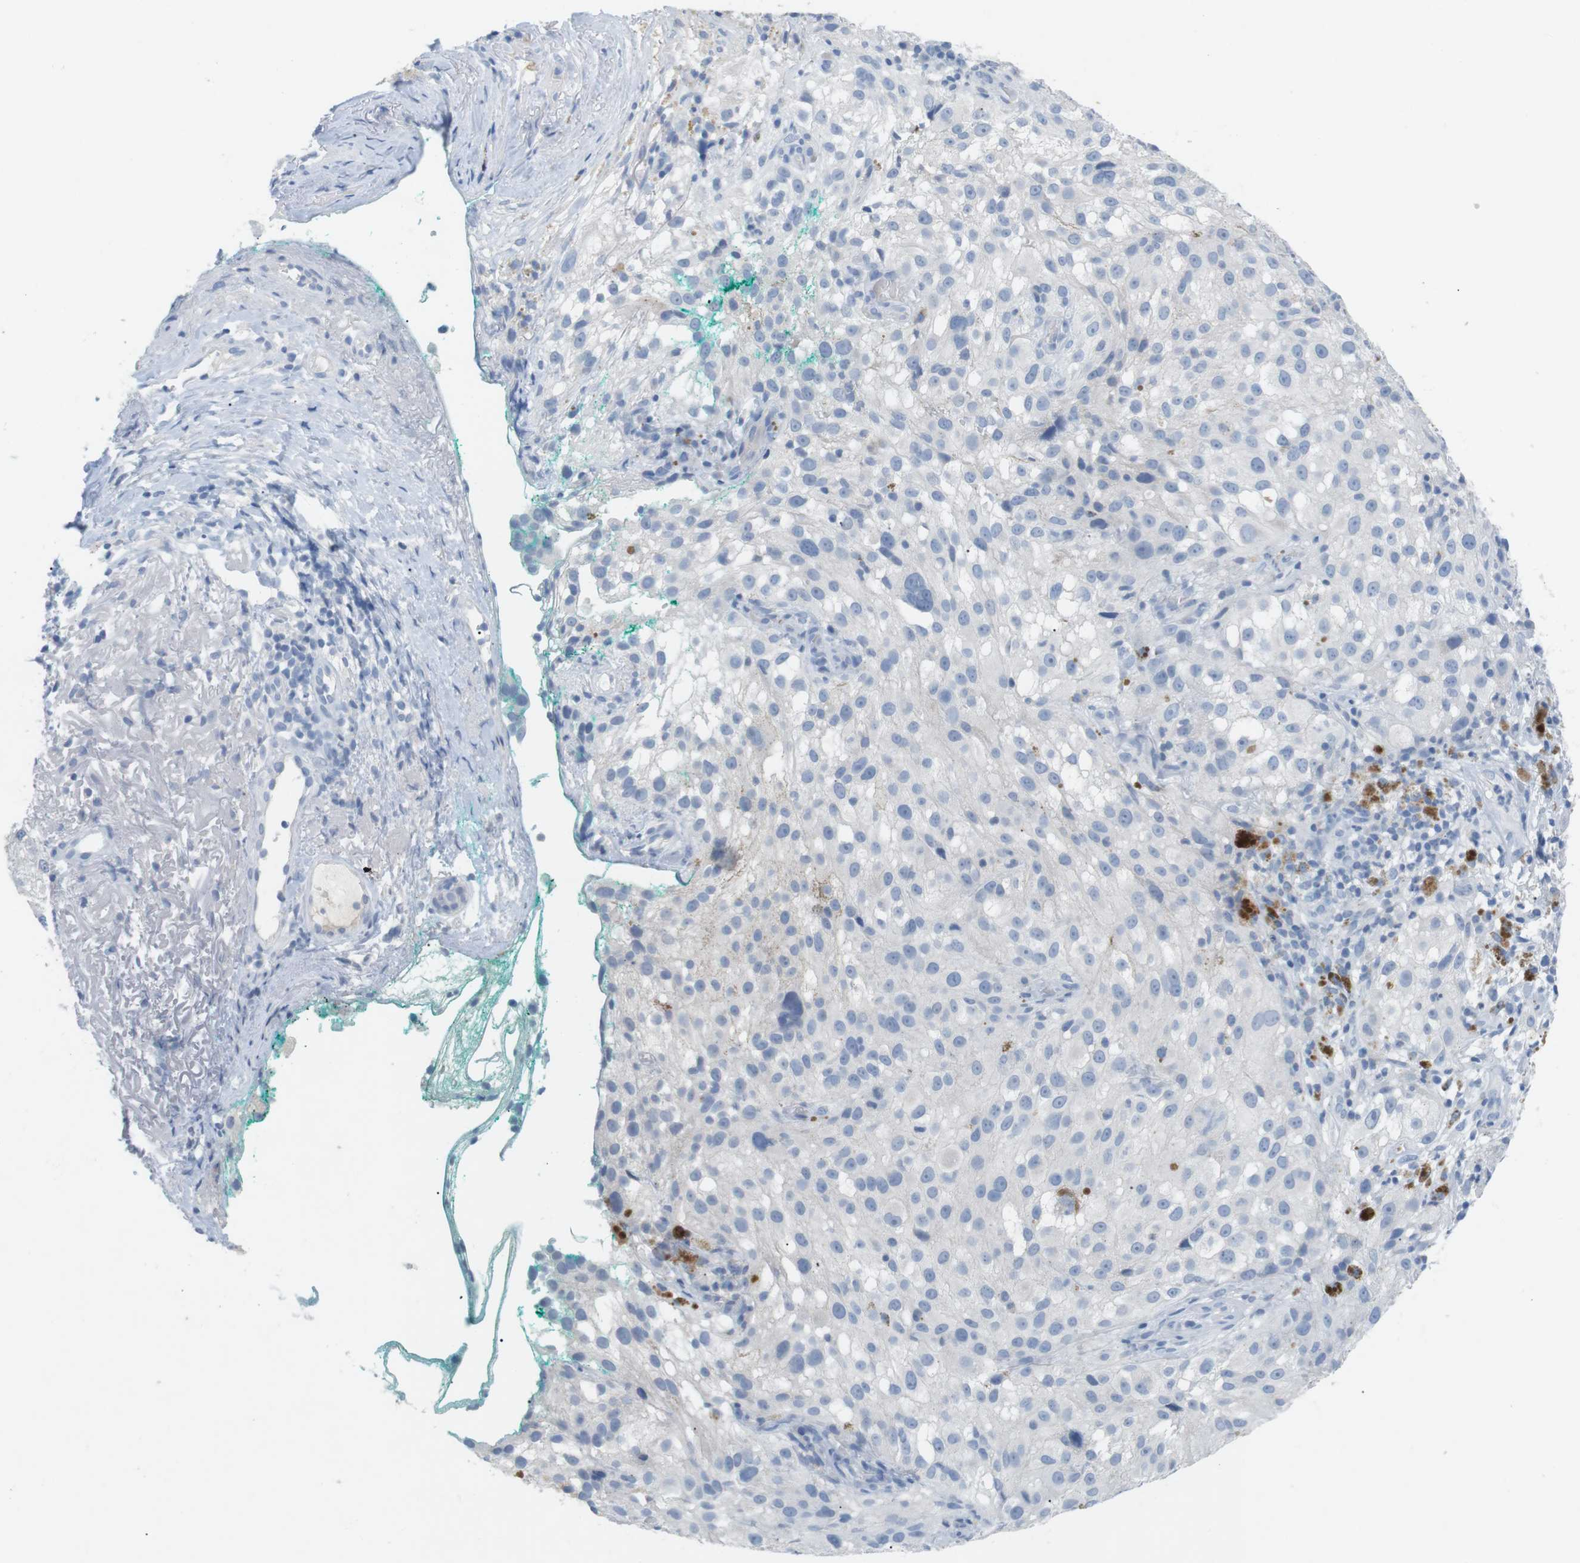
{"staining": {"intensity": "negative", "quantity": "none", "location": "none"}, "tissue": "melanoma", "cell_type": "Tumor cells", "image_type": "cancer", "snomed": [{"axis": "morphology", "description": "Necrosis, NOS"}, {"axis": "morphology", "description": "Malignant melanoma, NOS"}, {"axis": "topography", "description": "Skin"}], "caption": "Immunohistochemistry (IHC) image of malignant melanoma stained for a protein (brown), which demonstrates no expression in tumor cells. (DAB IHC visualized using brightfield microscopy, high magnification).", "gene": "HBG2", "patient": {"sex": "female", "age": 87}}